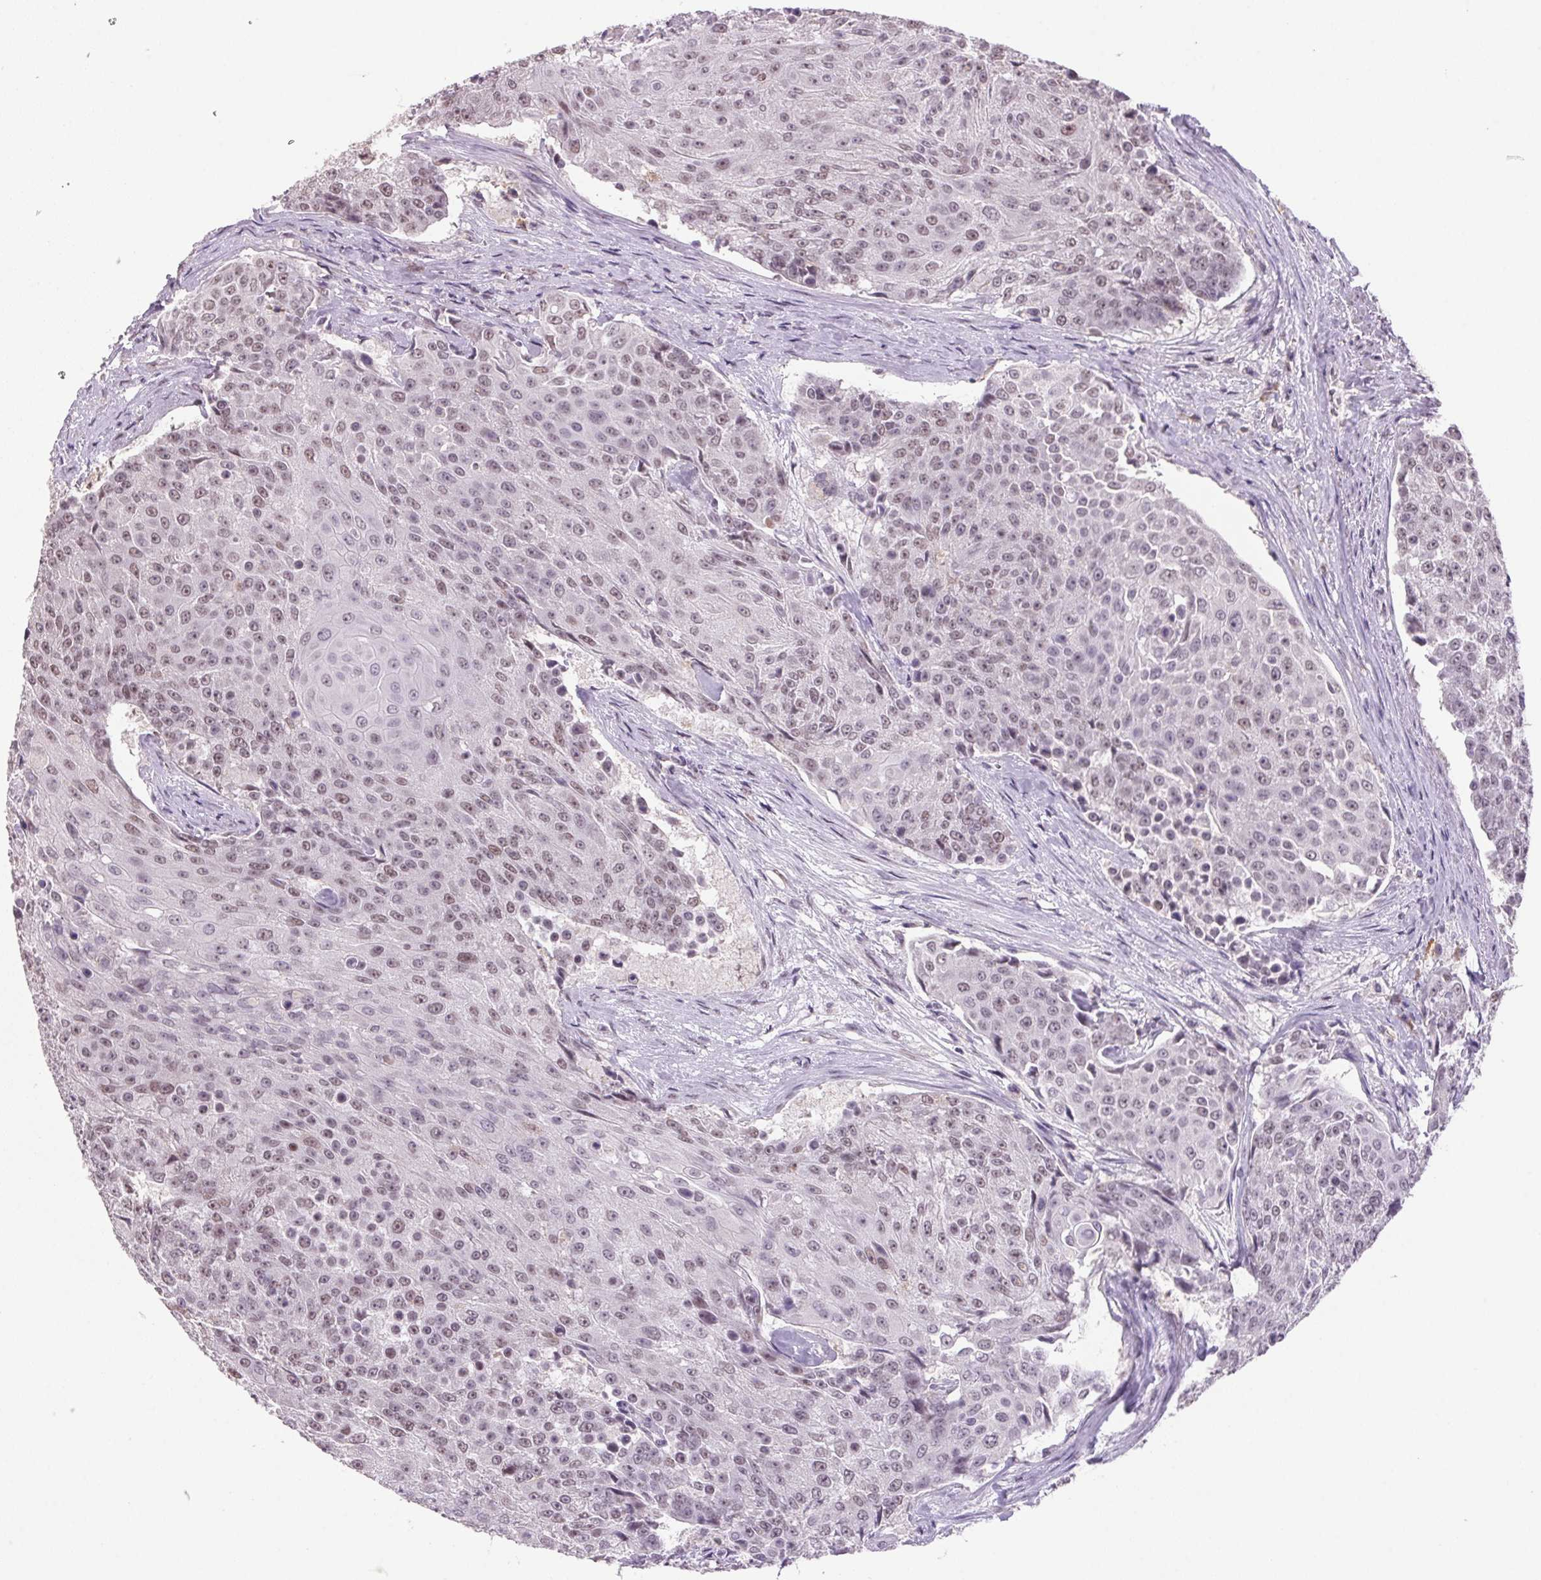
{"staining": {"intensity": "weak", "quantity": ">75%", "location": "nuclear"}, "tissue": "urothelial cancer", "cell_type": "Tumor cells", "image_type": "cancer", "snomed": [{"axis": "morphology", "description": "Urothelial carcinoma, High grade"}, {"axis": "topography", "description": "Urinary bladder"}], "caption": "Approximately >75% of tumor cells in urothelial cancer show weak nuclear protein expression as visualized by brown immunohistochemical staining.", "gene": "ZBTB4", "patient": {"sex": "female", "age": 63}}